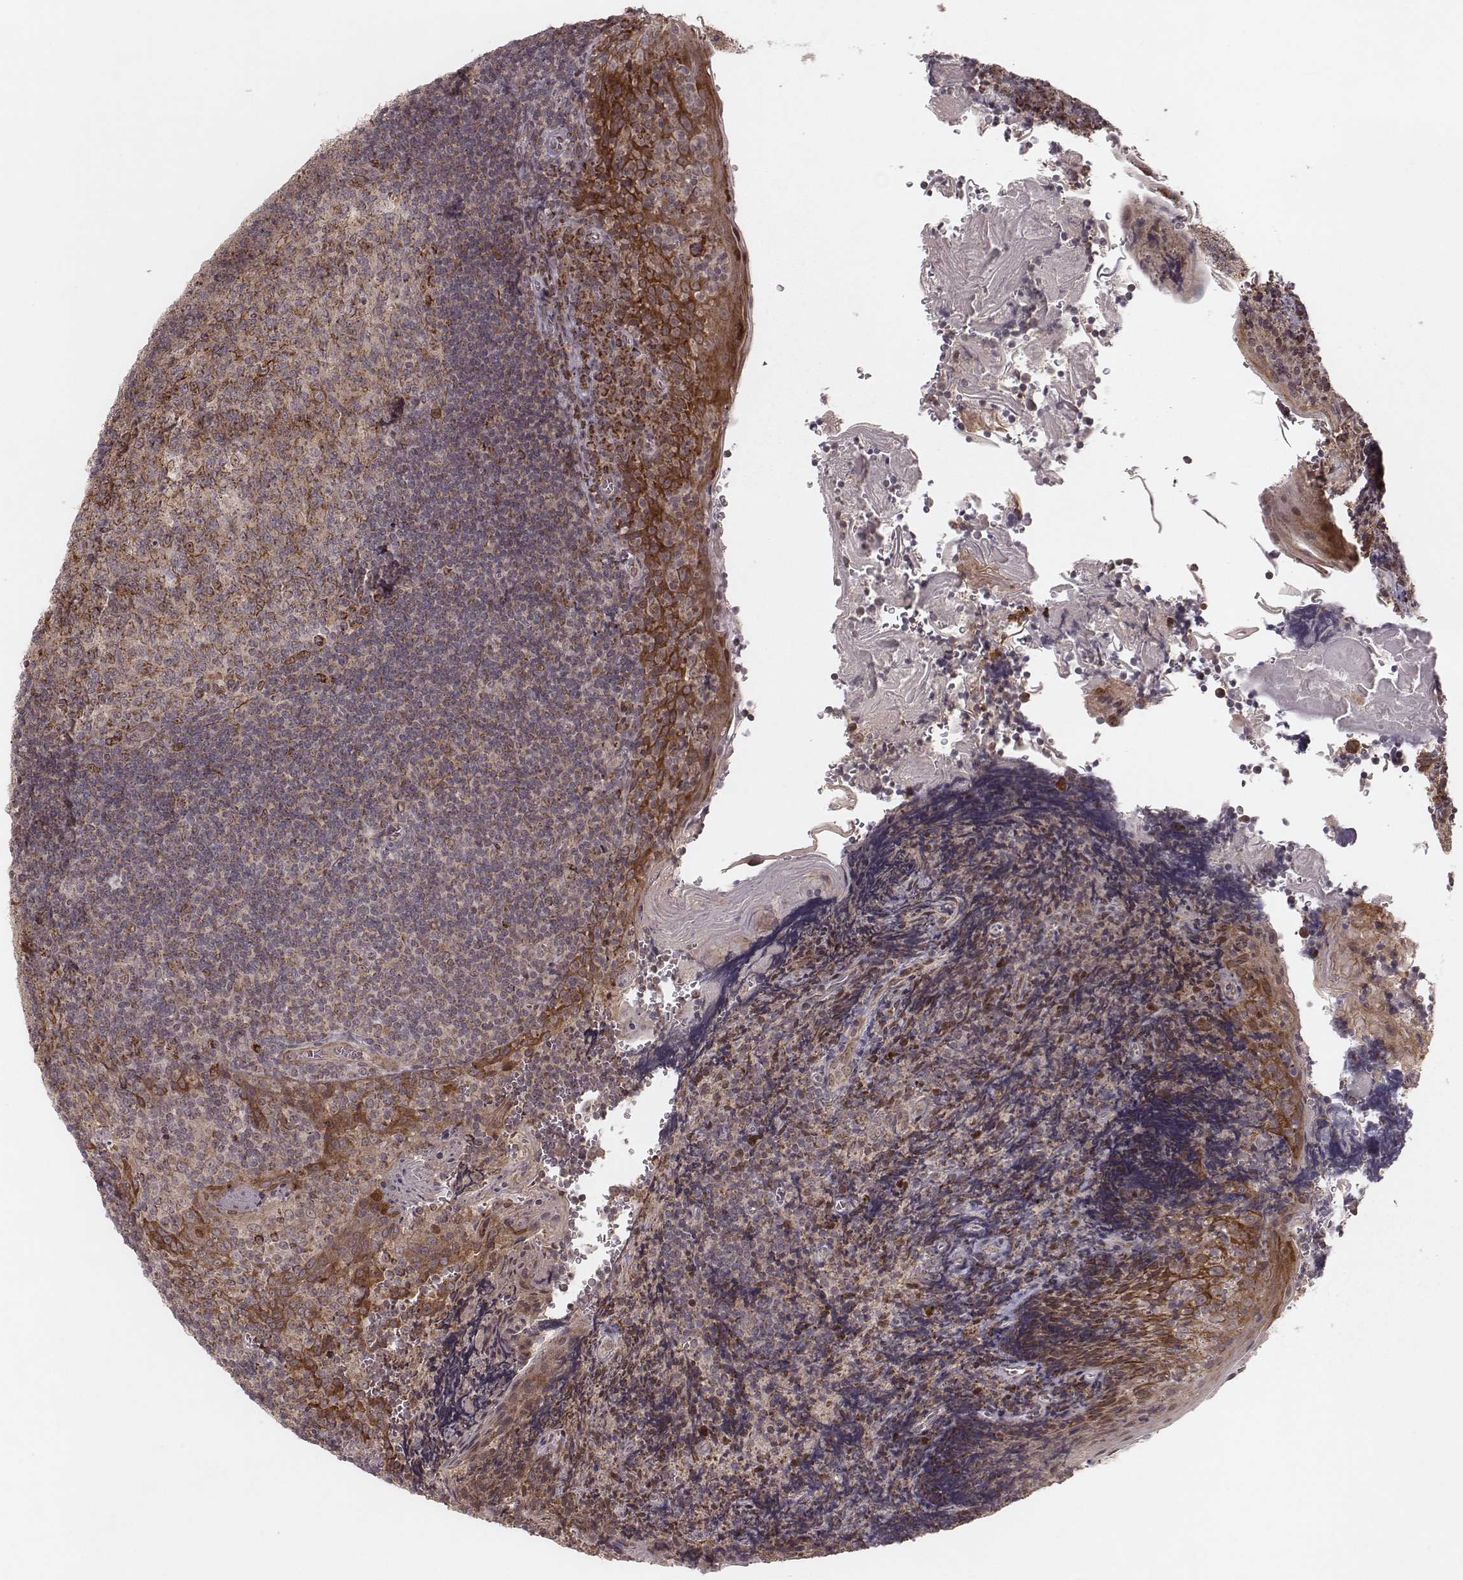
{"staining": {"intensity": "moderate", "quantity": "25%-75%", "location": "cytoplasmic/membranous"}, "tissue": "tonsil", "cell_type": "Germinal center cells", "image_type": "normal", "snomed": [{"axis": "morphology", "description": "Normal tissue, NOS"}, {"axis": "morphology", "description": "Inflammation, NOS"}, {"axis": "topography", "description": "Tonsil"}], "caption": "Protein staining of unremarkable tonsil exhibits moderate cytoplasmic/membranous expression in approximately 25%-75% of germinal center cells. (DAB IHC, brown staining for protein, blue staining for nuclei).", "gene": "NDUFA7", "patient": {"sex": "female", "age": 31}}